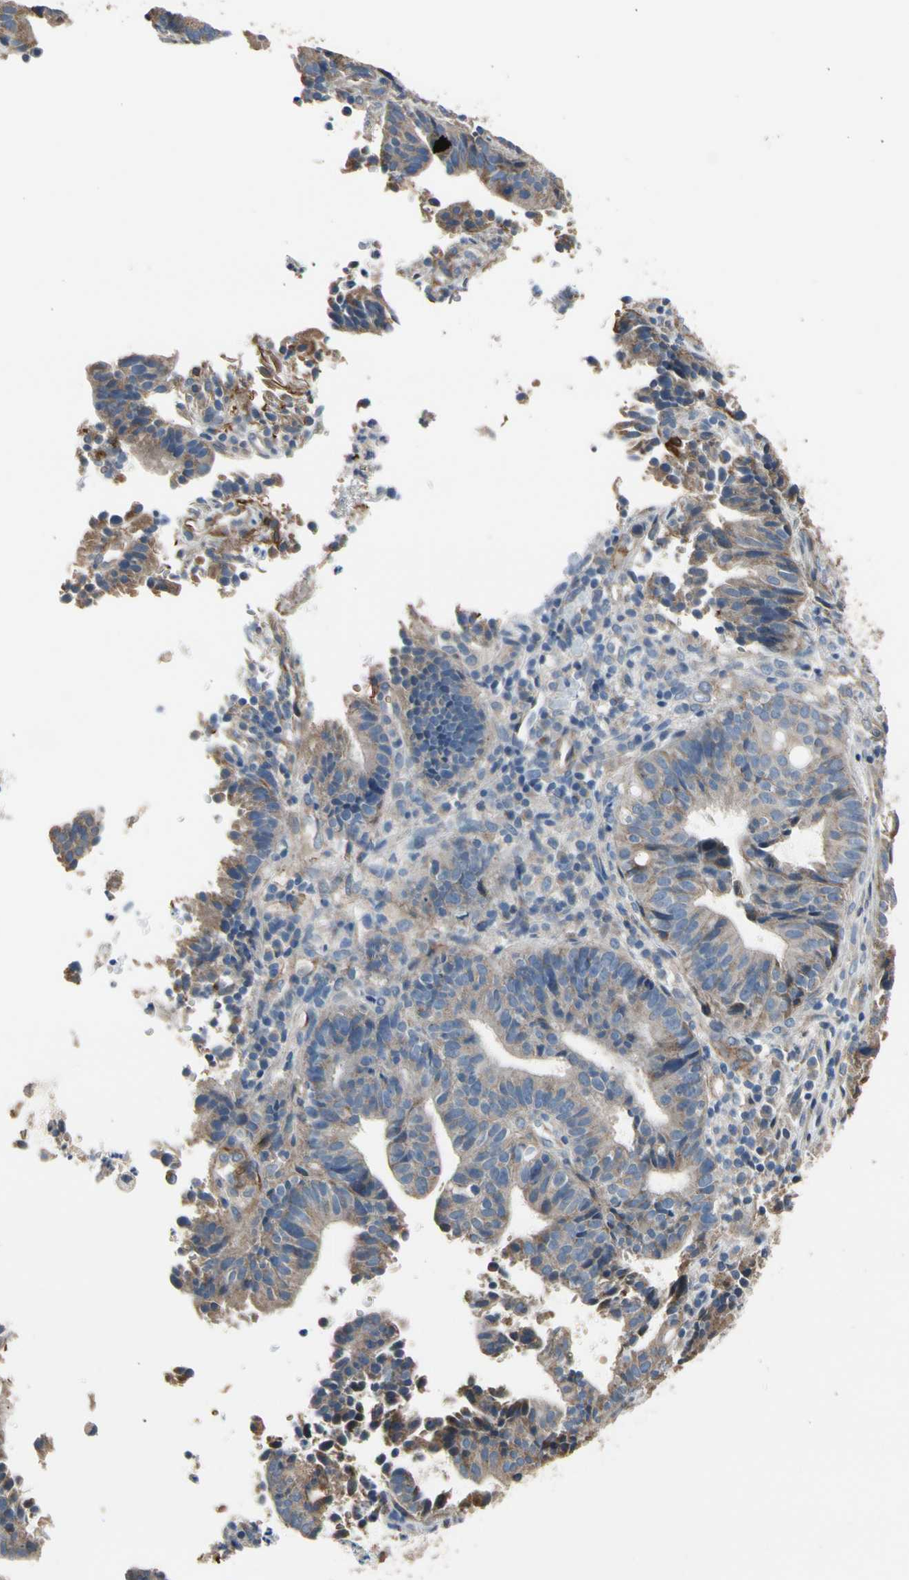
{"staining": {"intensity": "moderate", "quantity": ">75%", "location": "cytoplasmic/membranous"}, "tissue": "endometrial cancer", "cell_type": "Tumor cells", "image_type": "cancer", "snomed": [{"axis": "morphology", "description": "Adenocarcinoma, NOS"}, {"axis": "topography", "description": "Uterus"}], "caption": "Tumor cells display moderate cytoplasmic/membranous positivity in about >75% of cells in adenocarcinoma (endometrial).", "gene": "SUSD2", "patient": {"sex": "female", "age": 83}}